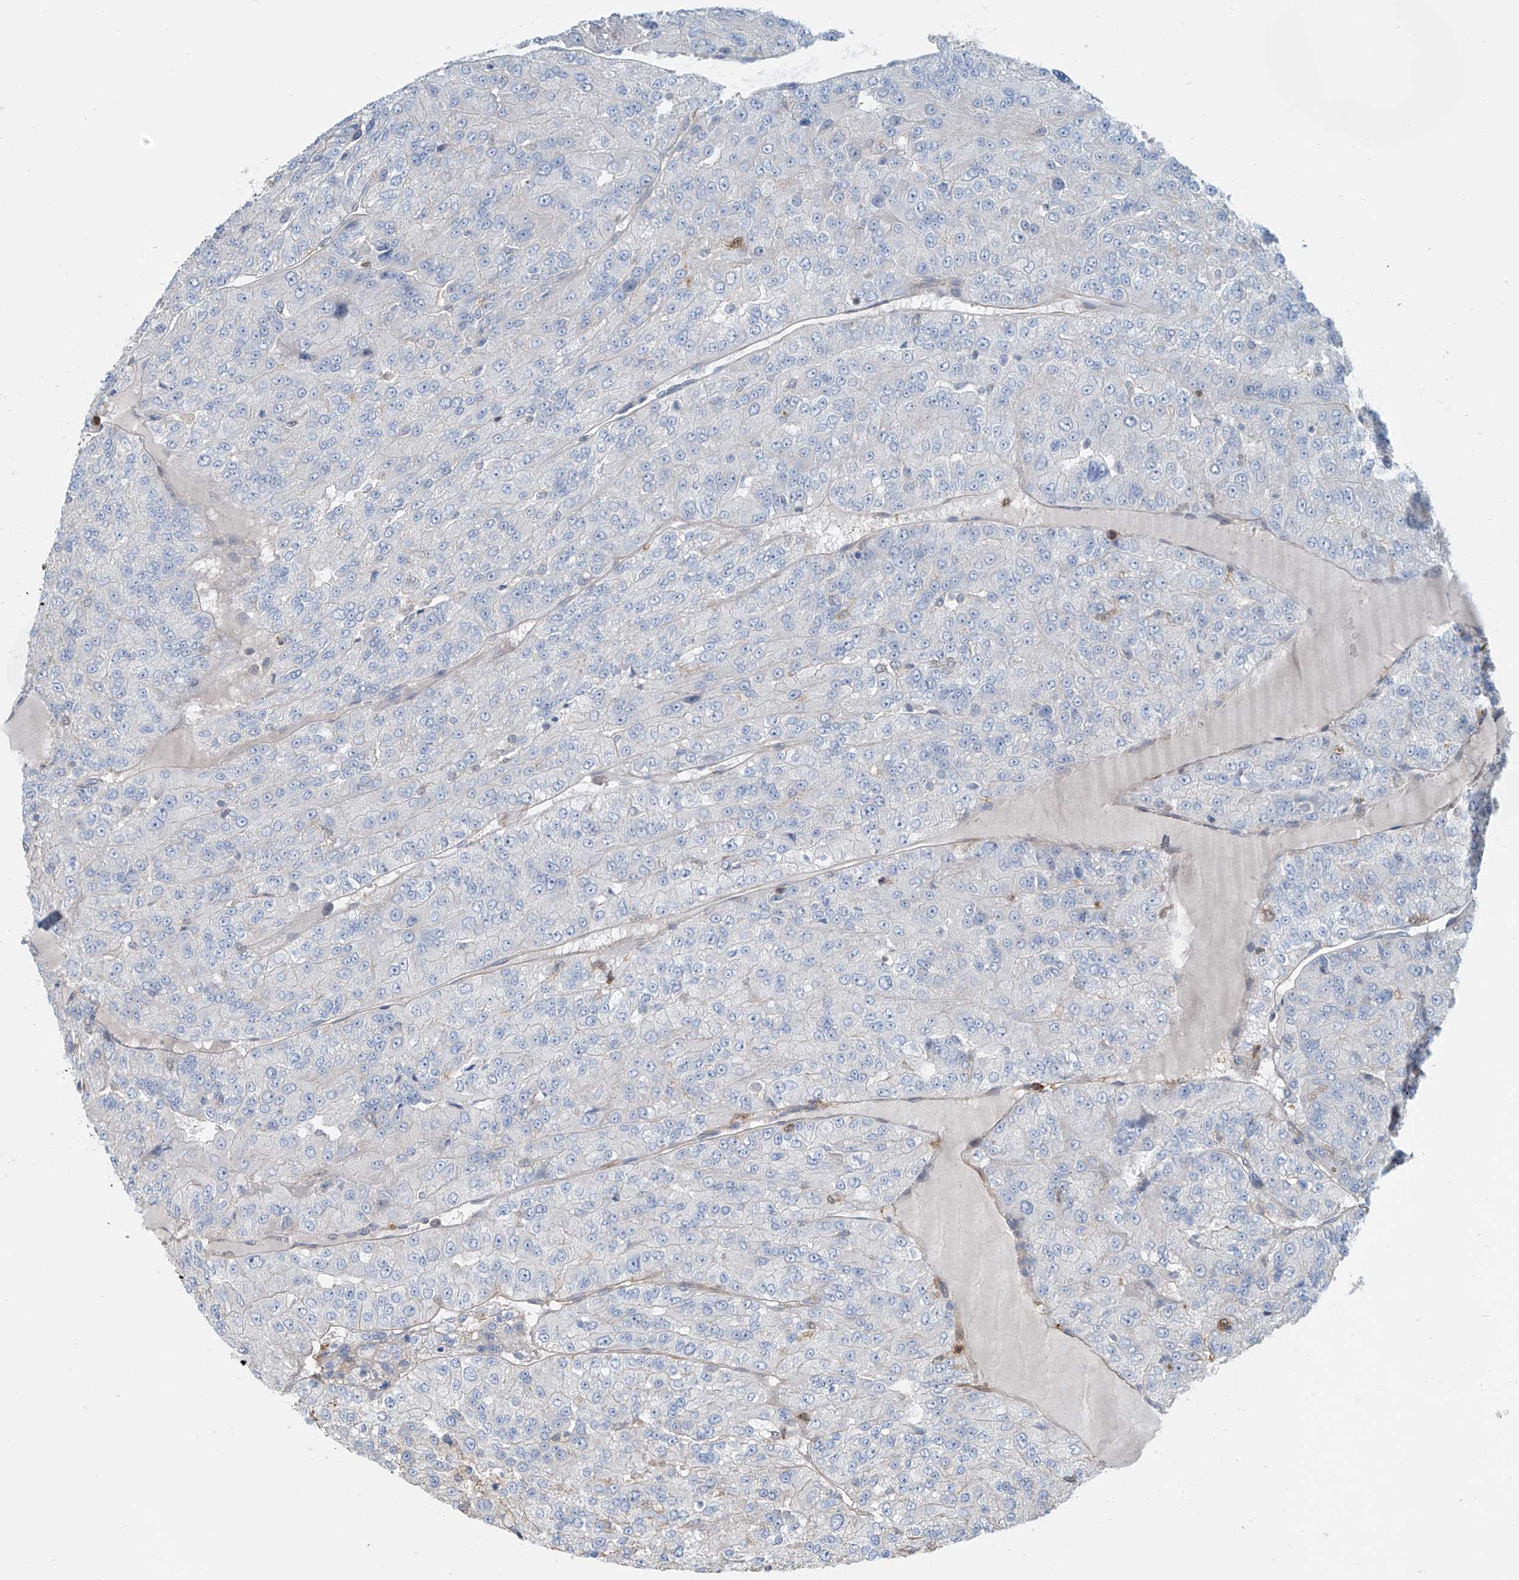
{"staining": {"intensity": "negative", "quantity": "none", "location": "none"}, "tissue": "renal cancer", "cell_type": "Tumor cells", "image_type": "cancer", "snomed": [{"axis": "morphology", "description": "Adenocarcinoma, NOS"}, {"axis": "topography", "description": "Kidney"}], "caption": "Tumor cells are negative for protein expression in human adenocarcinoma (renal).", "gene": "SH3BGRL3", "patient": {"sex": "female", "age": 63}}